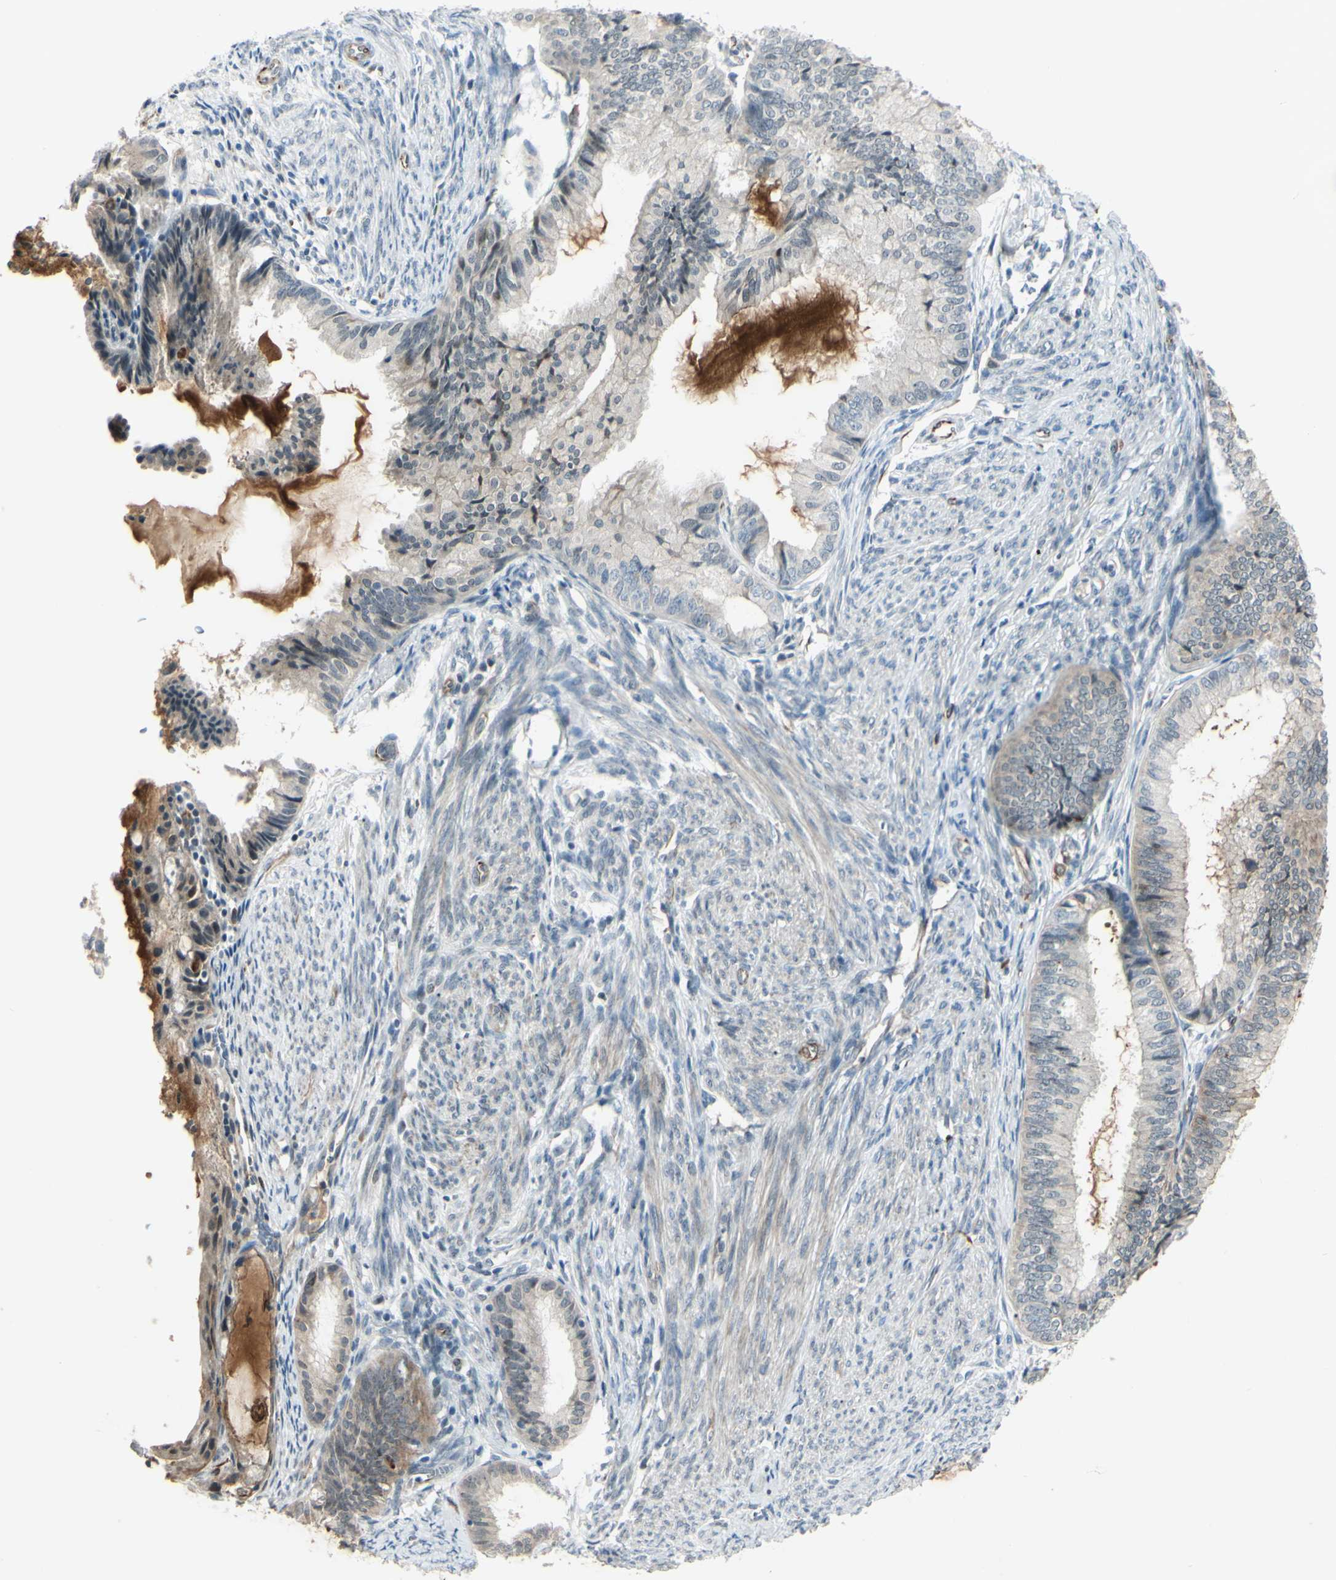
{"staining": {"intensity": "negative", "quantity": "none", "location": "none"}, "tissue": "endometrial cancer", "cell_type": "Tumor cells", "image_type": "cancer", "snomed": [{"axis": "morphology", "description": "Adenocarcinoma, NOS"}, {"axis": "topography", "description": "Endometrium"}], "caption": "Immunohistochemical staining of endometrial cancer exhibits no significant expression in tumor cells.", "gene": "FGFR2", "patient": {"sex": "female", "age": 86}}